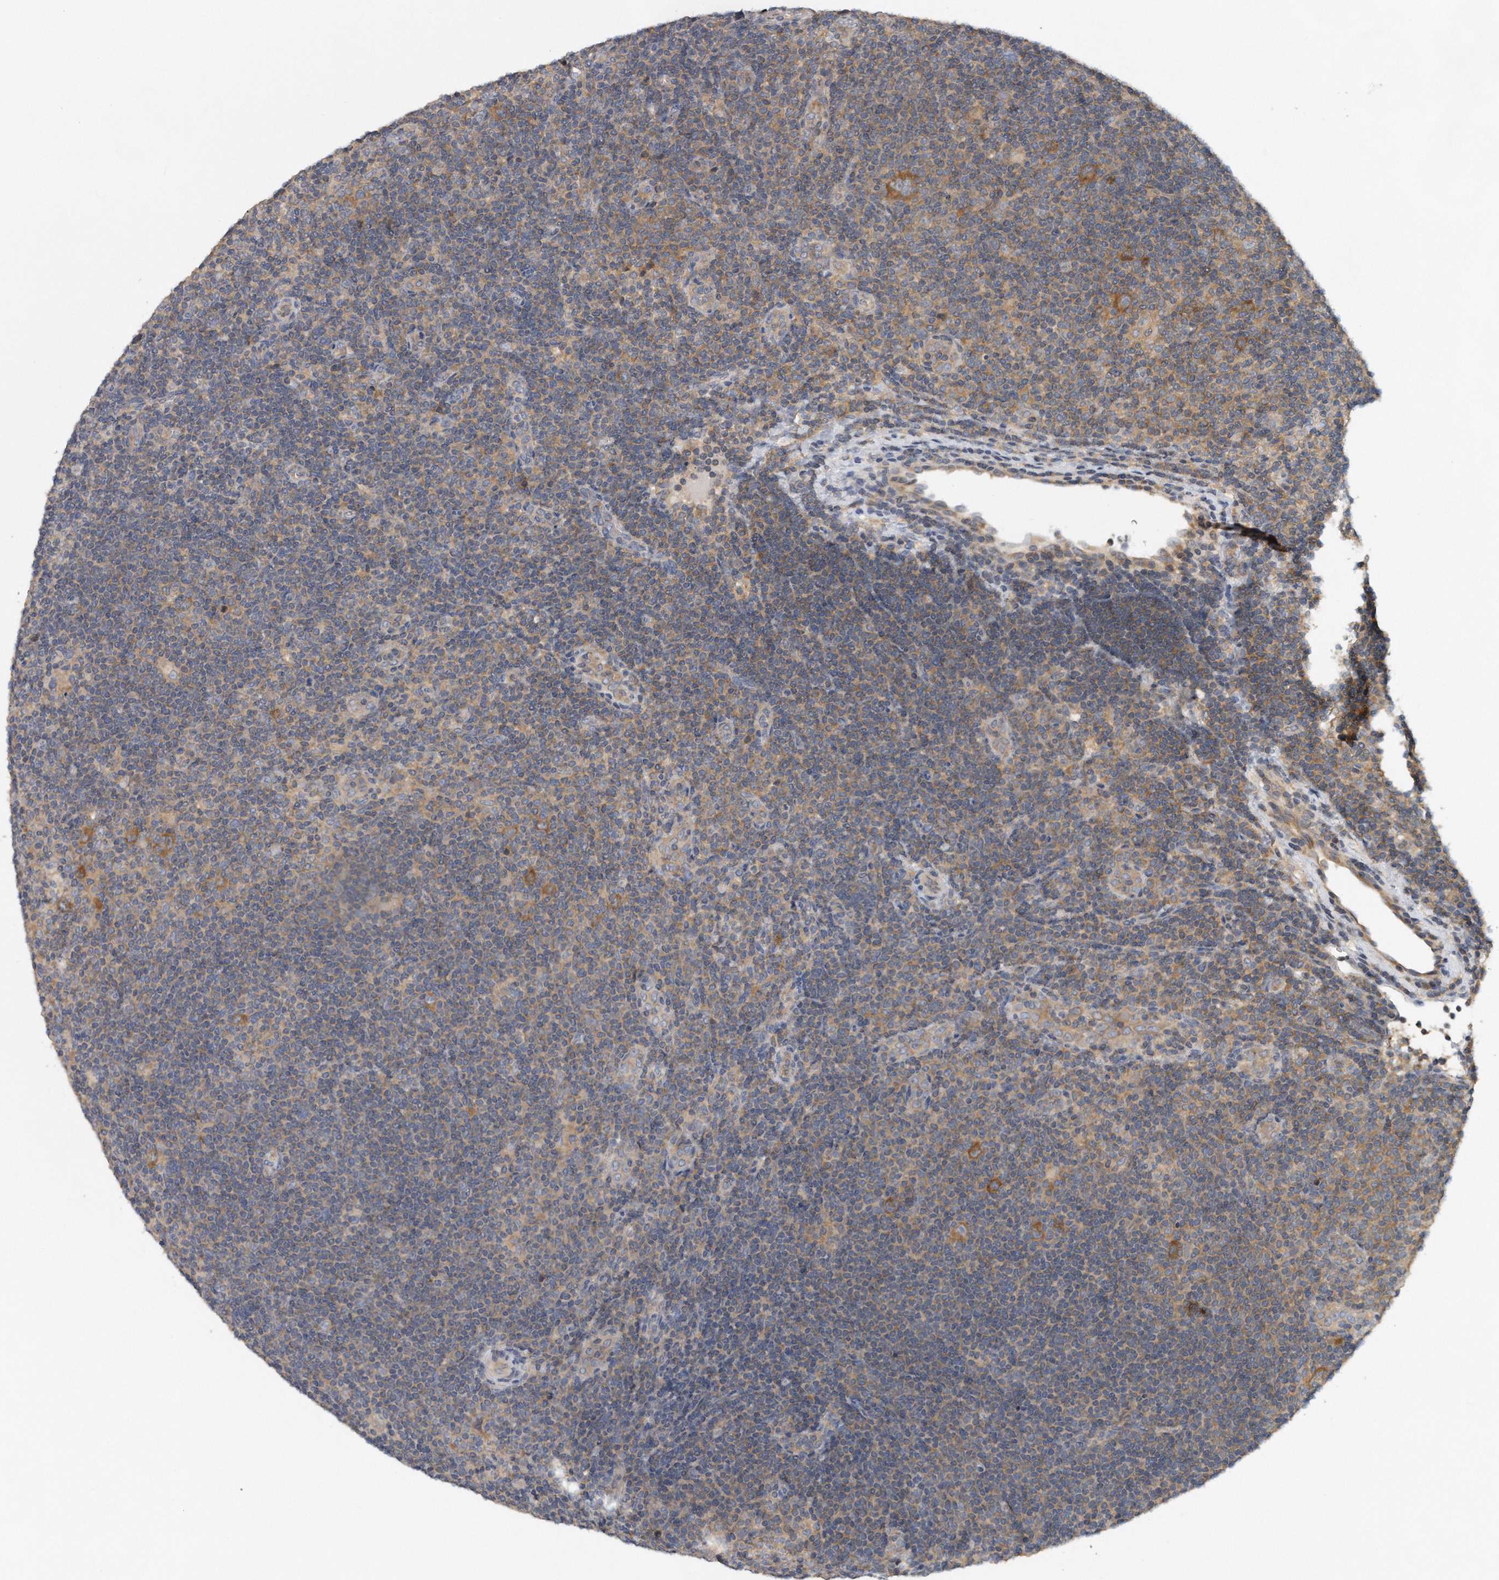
{"staining": {"intensity": "moderate", "quantity": ">75%", "location": "cytoplasmic/membranous"}, "tissue": "lymphoma", "cell_type": "Tumor cells", "image_type": "cancer", "snomed": [{"axis": "morphology", "description": "Hodgkin's disease, NOS"}, {"axis": "topography", "description": "Lymph node"}], "caption": "Tumor cells reveal medium levels of moderate cytoplasmic/membranous staining in approximately >75% of cells in human lymphoma. Nuclei are stained in blue.", "gene": "EIF3I", "patient": {"sex": "female", "age": 57}}